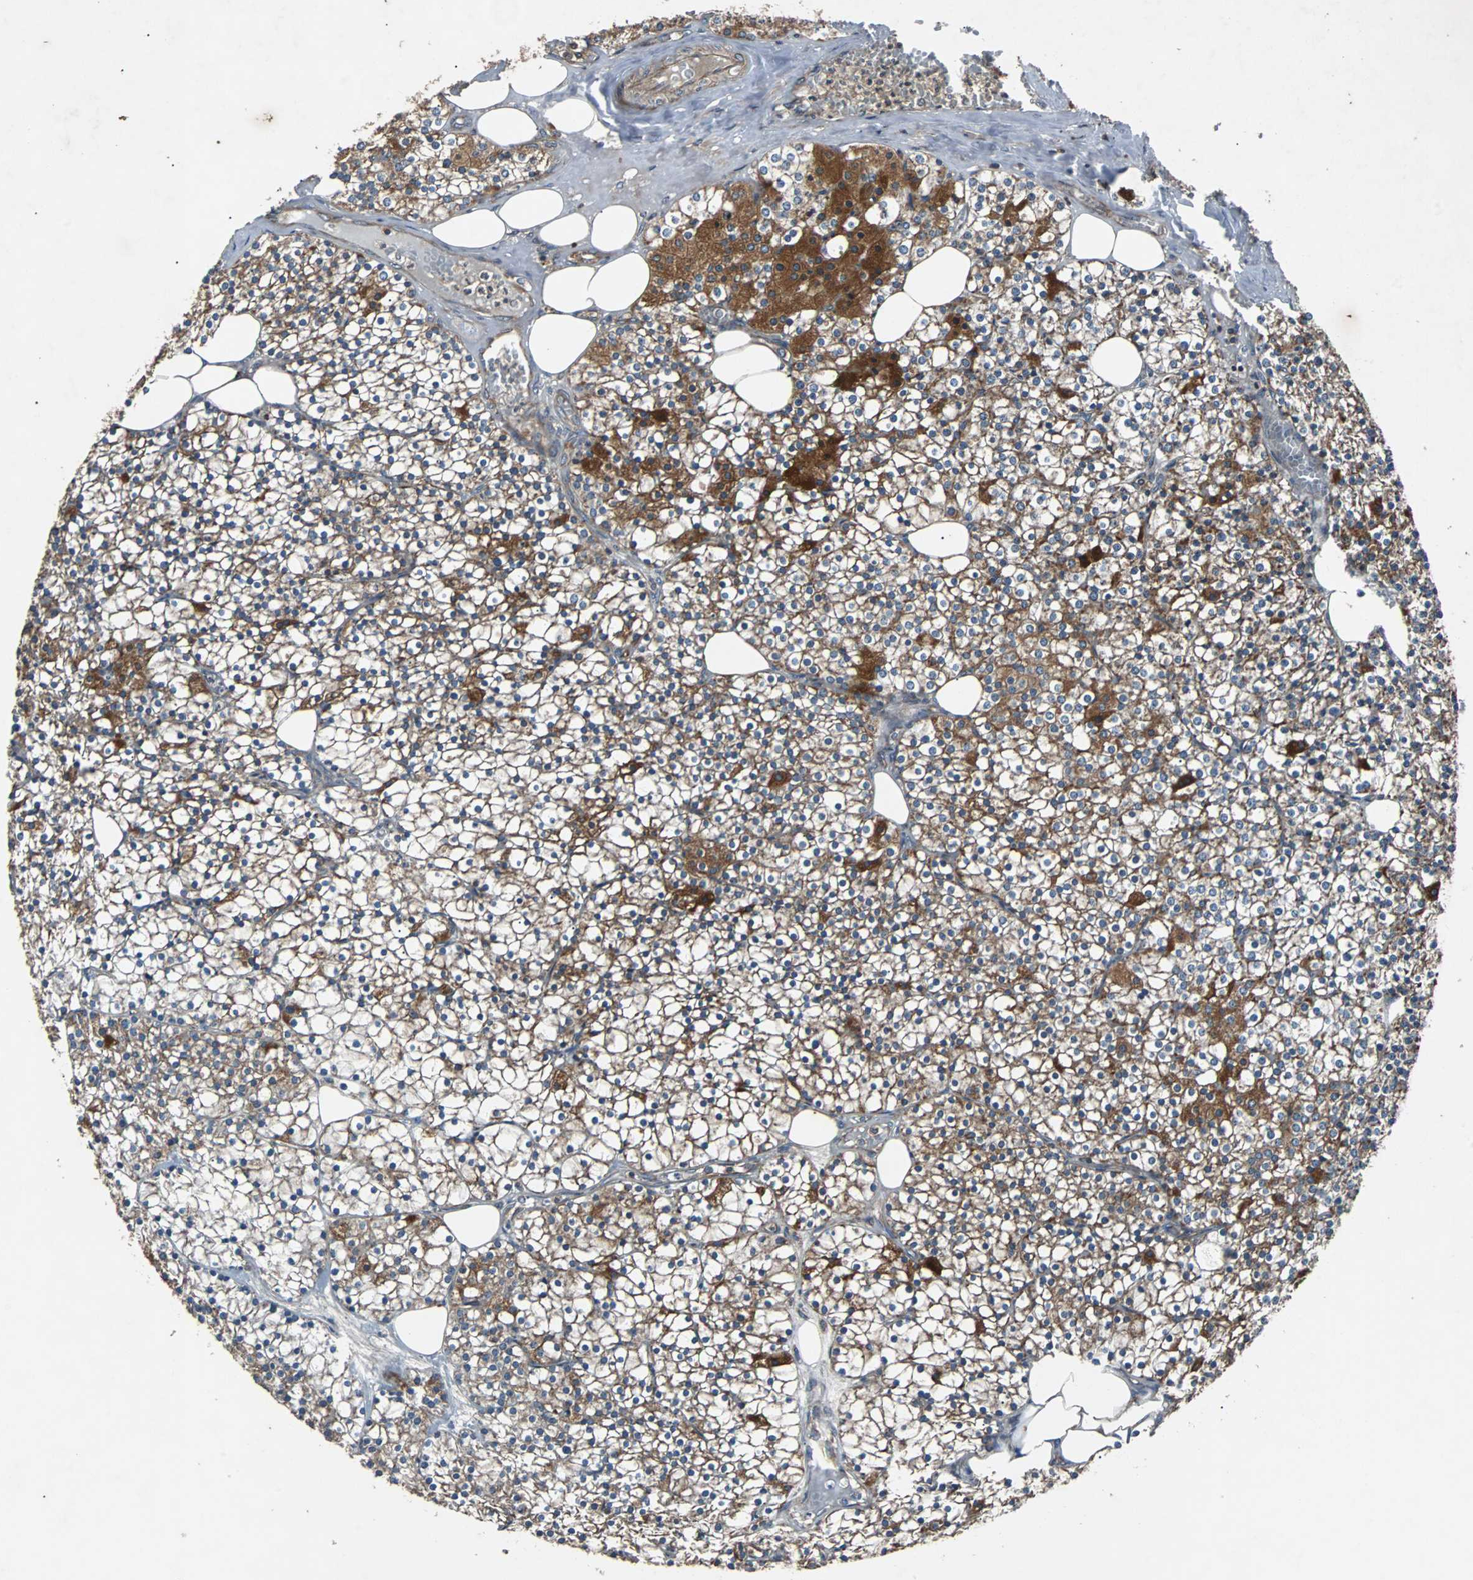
{"staining": {"intensity": "strong", "quantity": ">75%", "location": "cytoplasmic/membranous"}, "tissue": "parathyroid gland", "cell_type": "Glandular cells", "image_type": "normal", "snomed": [{"axis": "morphology", "description": "Normal tissue, NOS"}, {"axis": "topography", "description": "Parathyroid gland"}], "caption": "Immunohistochemical staining of benign parathyroid gland displays high levels of strong cytoplasmic/membranous staining in about >75% of glandular cells.", "gene": "ACTR3", "patient": {"sex": "female", "age": 63}}